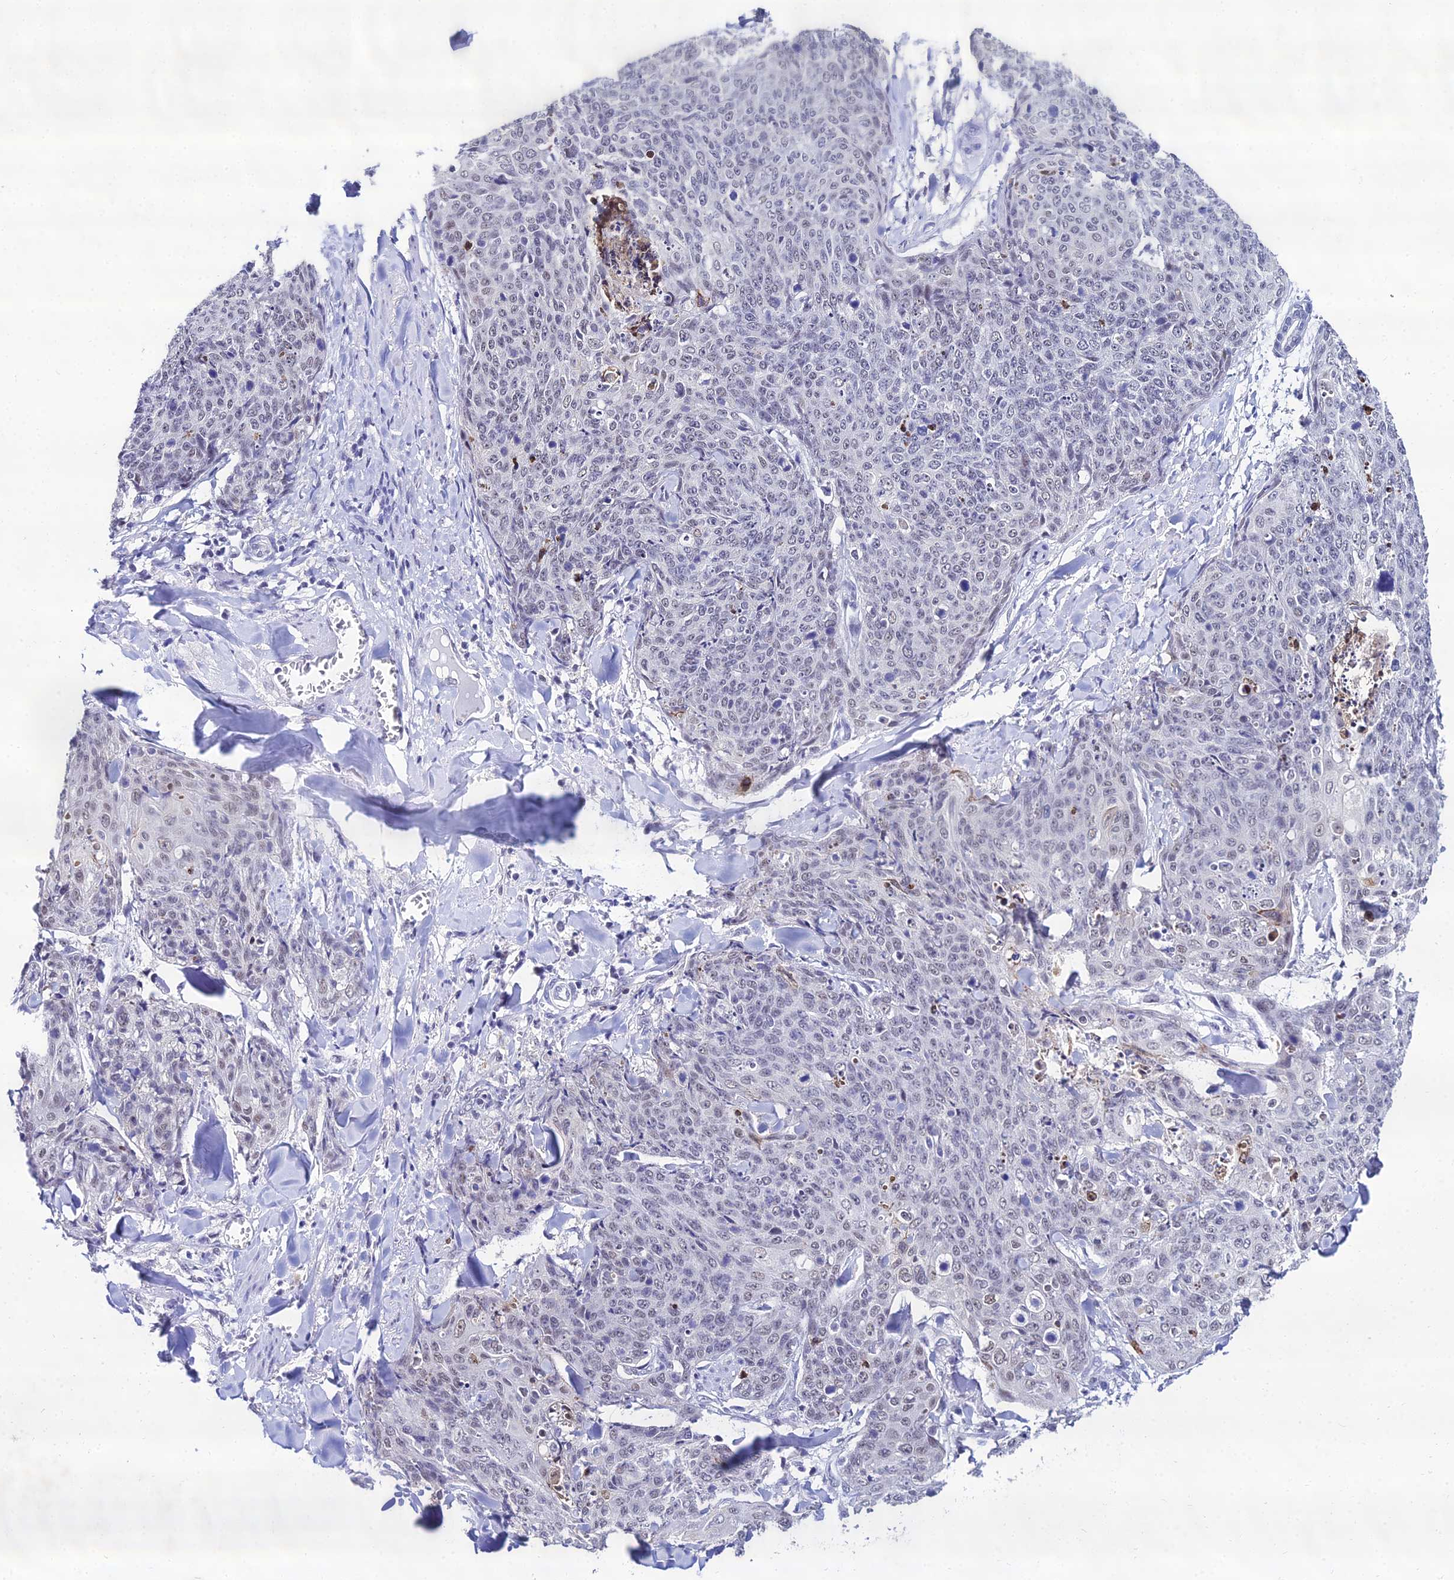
{"staining": {"intensity": "weak", "quantity": "<25%", "location": "nuclear"}, "tissue": "skin cancer", "cell_type": "Tumor cells", "image_type": "cancer", "snomed": [{"axis": "morphology", "description": "Squamous cell carcinoma, NOS"}, {"axis": "topography", "description": "Skin"}, {"axis": "topography", "description": "Vulva"}], "caption": "Histopathology image shows no protein positivity in tumor cells of skin cancer tissue.", "gene": "PPP4R2", "patient": {"sex": "female", "age": 85}}